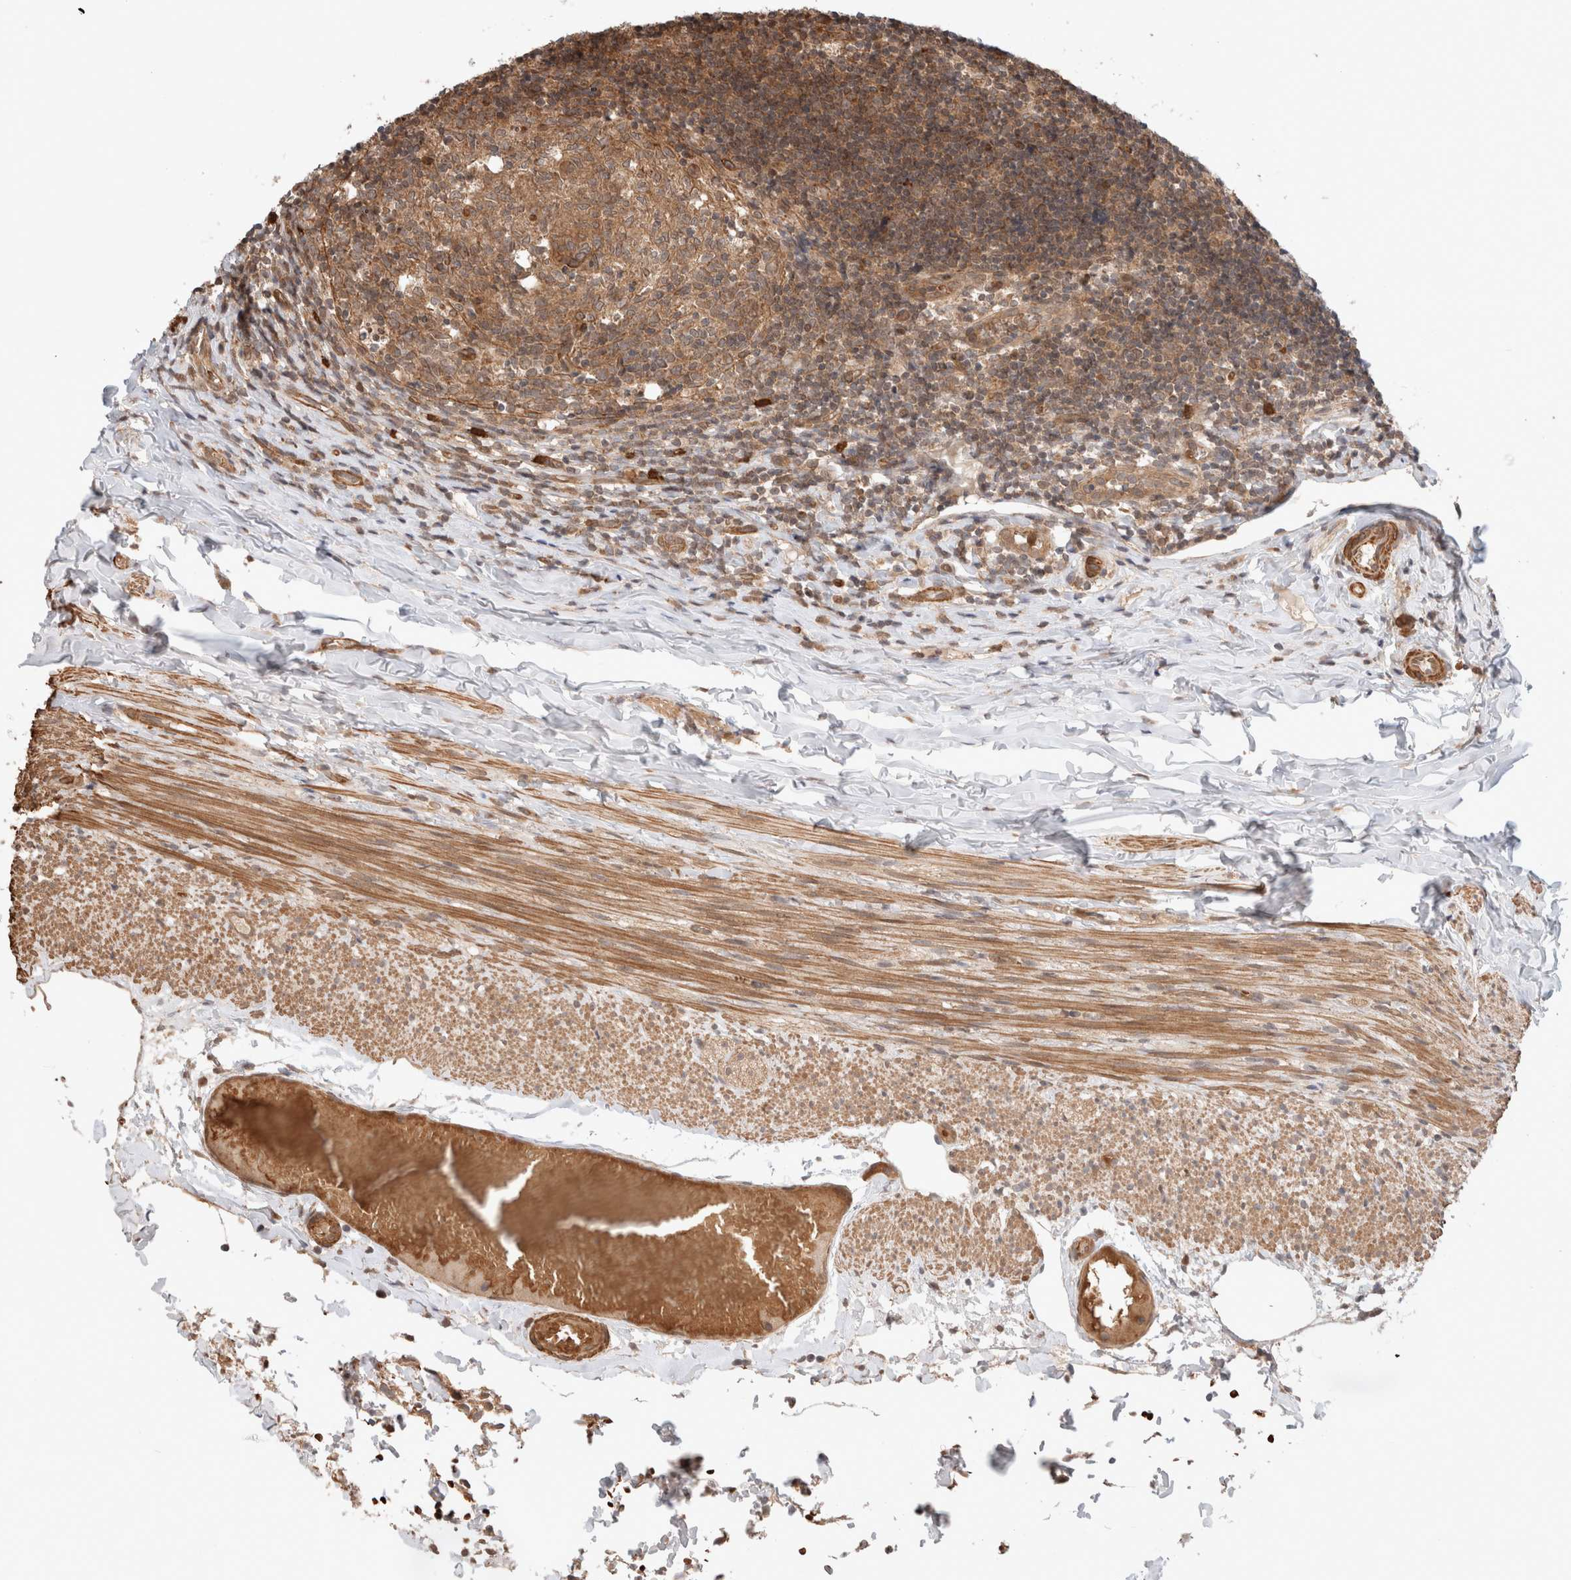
{"staining": {"intensity": "strong", "quantity": ">75%", "location": "cytoplasmic/membranous"}, "tissue": "appendix", "cell_type": "Glandular cells", "image_type": "normal", "snomed": [{"axis": "morphology", "description": "Normal tissue, NOS"}, {"axis": "topography", "description": "Appendix"}], "caption": "High-power microscopy captured an immunohistochemistry (IHC) histopathology image of benign appendix, revealing strong cytoplasmic/membranous expression in approximately >75% of glandular cells. The staining was performed using DAB to visualize the protein expression in brown, while the nuclei were stained in blue with hematoxylin (Magnification: 20x).", "gene": "ZNF649", "patient": {"sex": "male", "age": 8}}